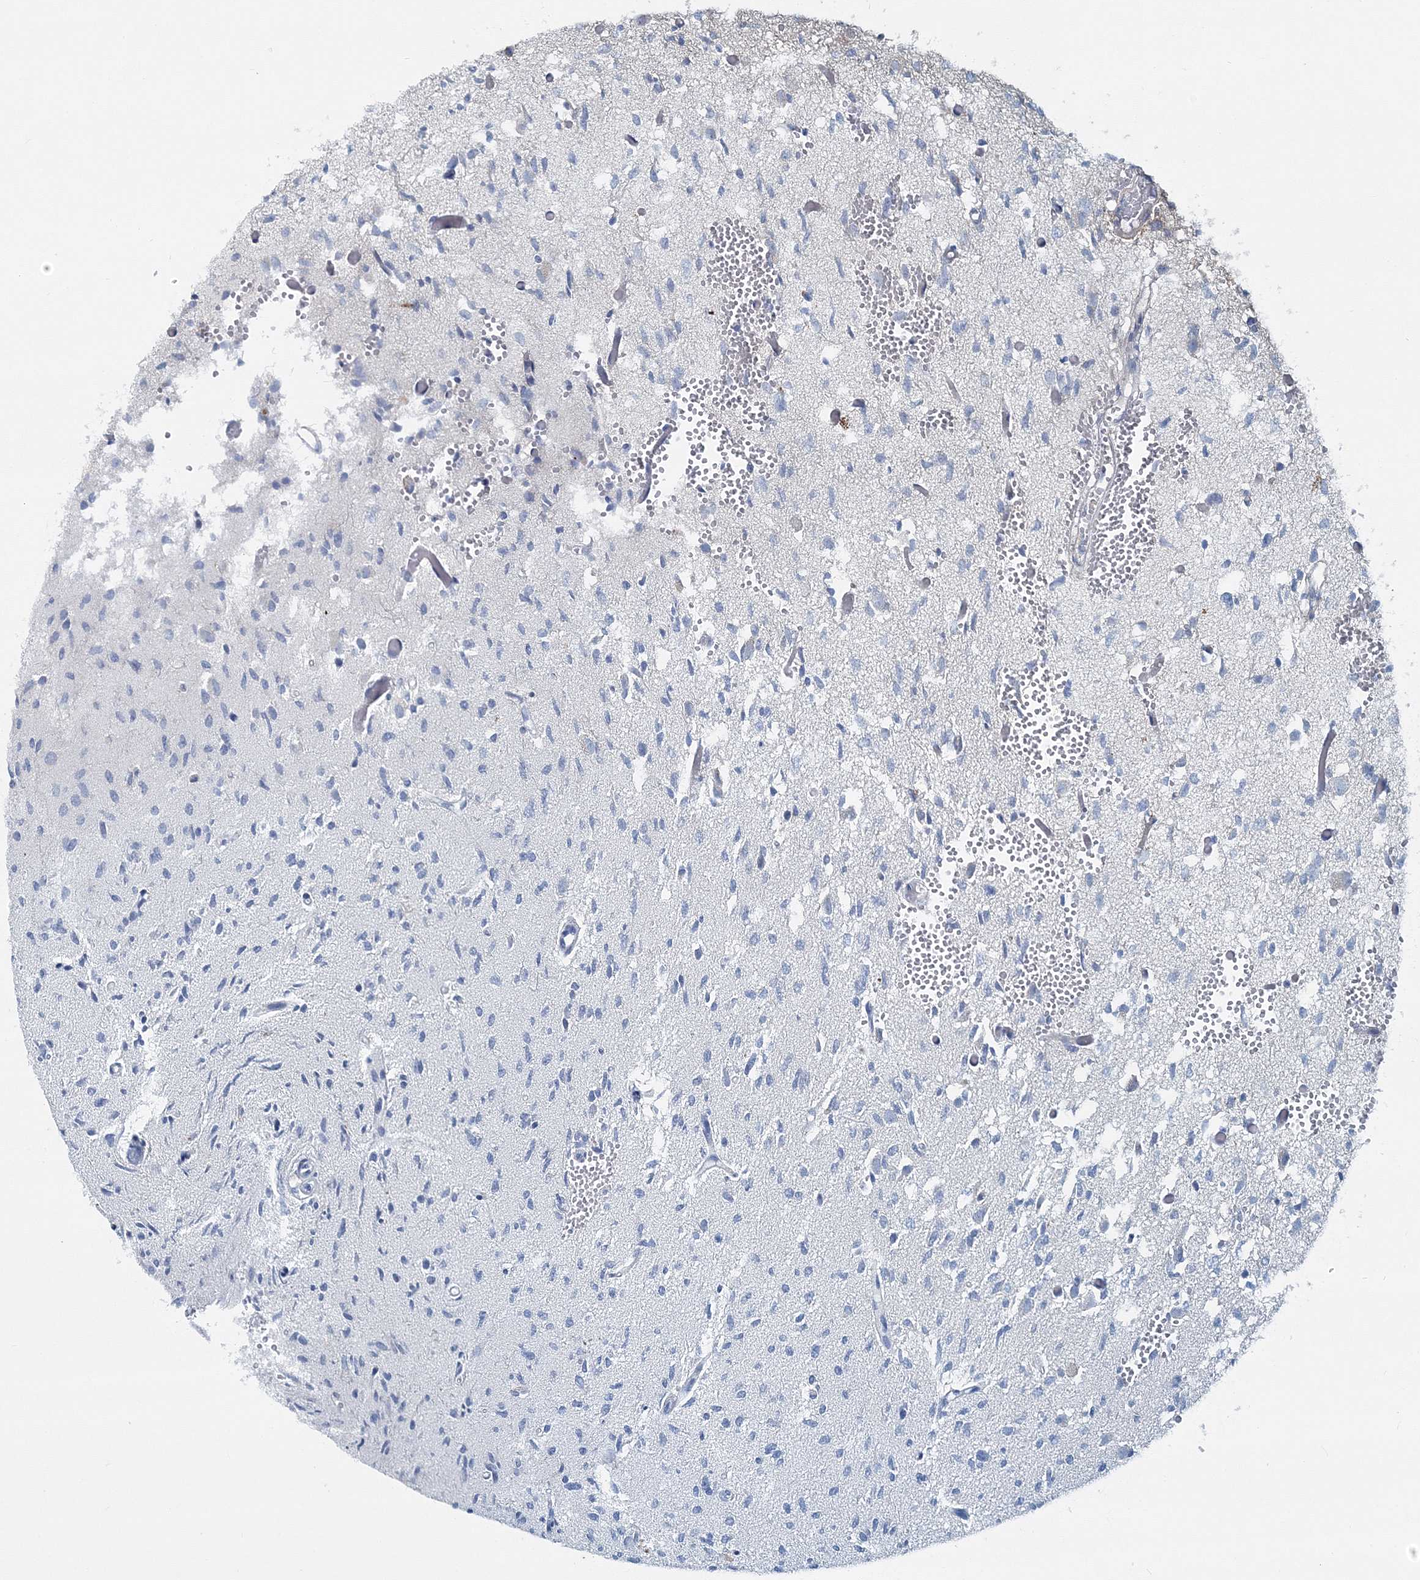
{"staining": {"intensity": "weak", "quantity": "<25%", "location": "cytoplasmic/membranous"}, "tissue": "glioma", "cell_type": "Tumor cells", "image_type": "cancer", "snomed": [{"axis": "morphology", "description": "Glioma, malignant, High grade"}, {"axis": "topography", "description": "Brain"}], "caption": "A histopathology image of human glioma is negative for staining in tumor cells.", "gene": "MPHOSPH9", "patient": {"sex": "female", "age": 59}}